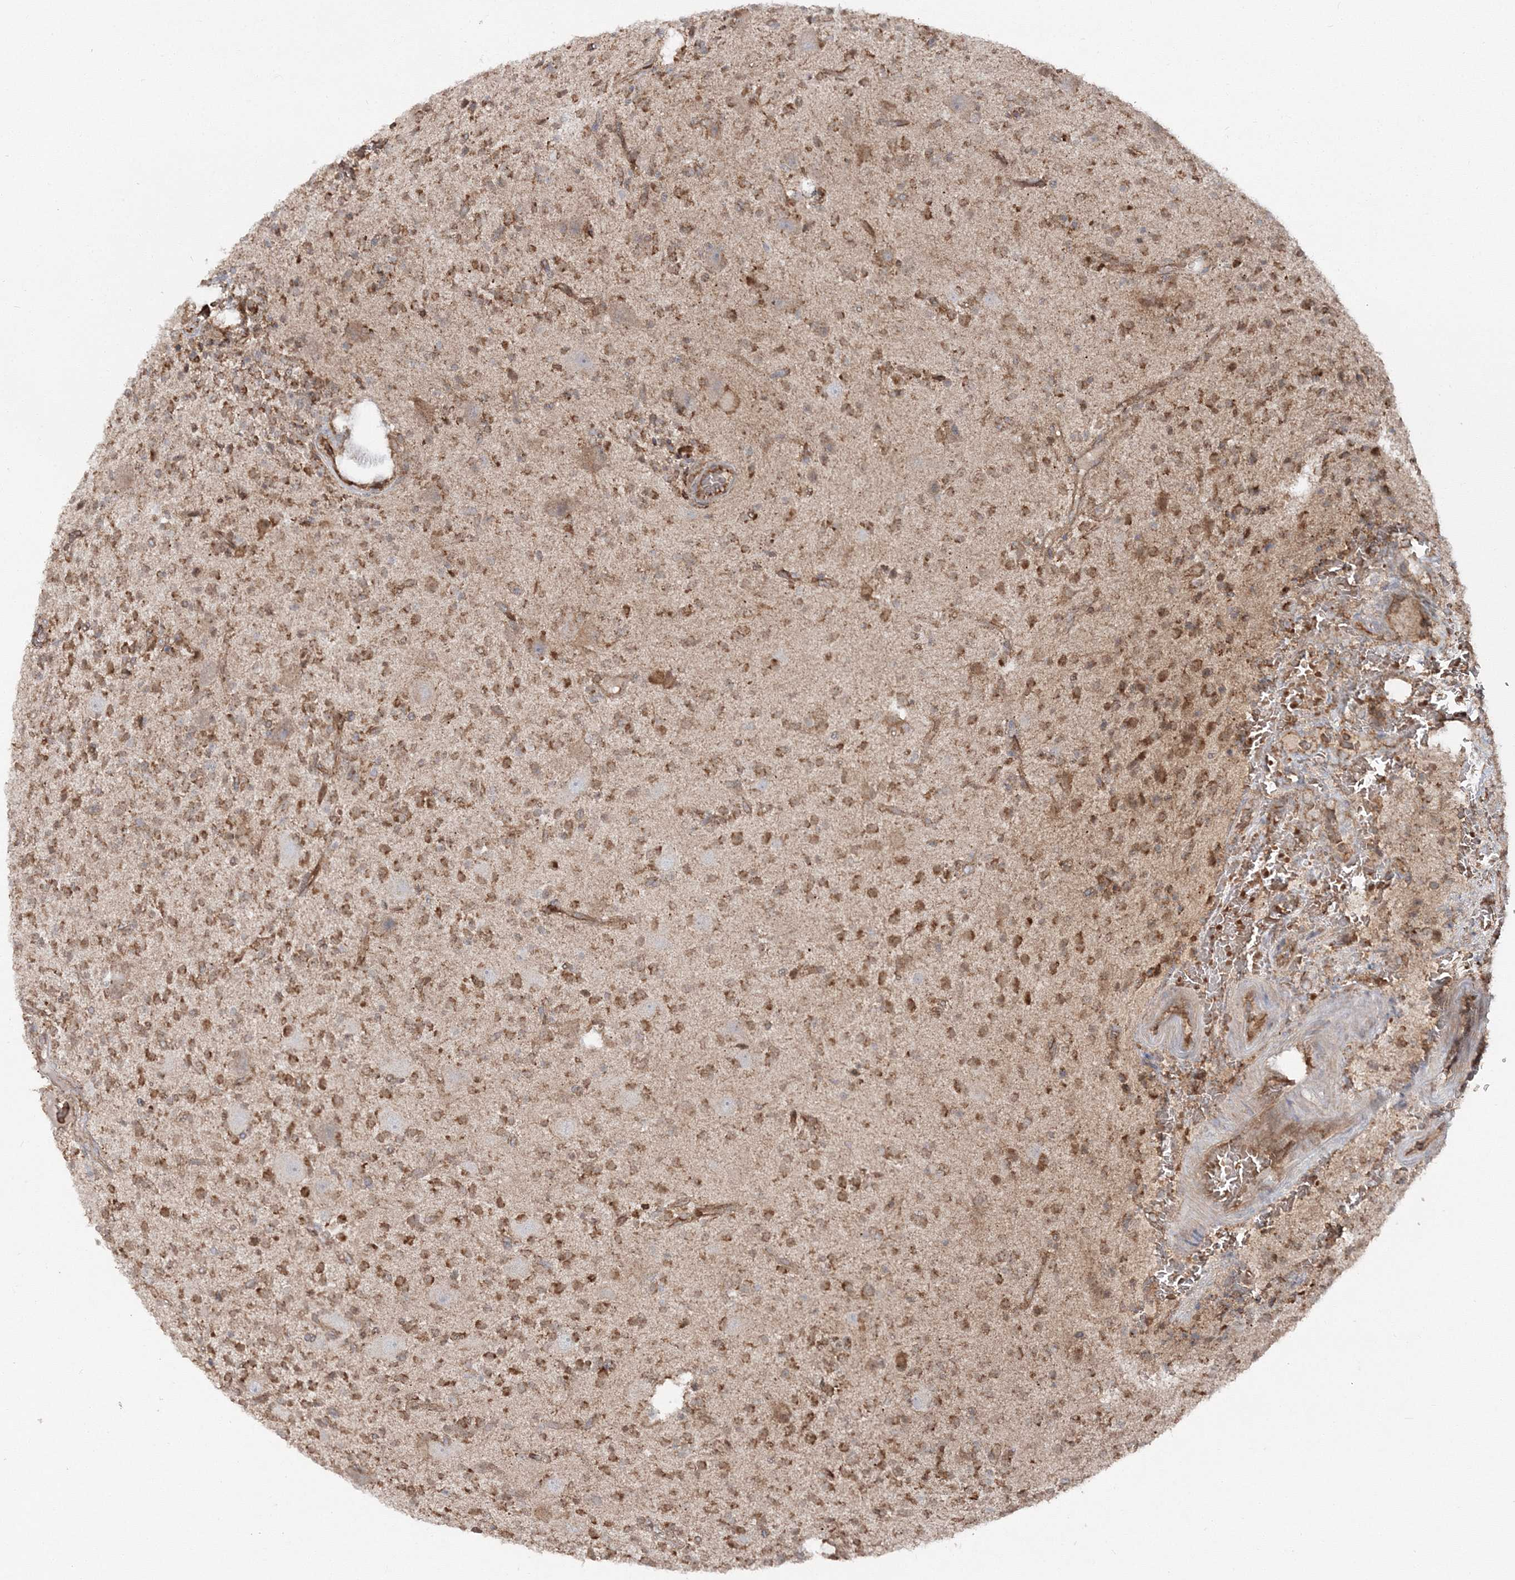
{"staining": {"intensity": "moderate", "quantity": ">75%", "location": "cytoplasmic/membranous"}, "tissue": "glioma", "cell_type": "Tumor cells", "image_type": "cancer", "snomed": [{"axis": "morphology", "description": "Glioma, malignant, High grade"}, {"axis": "topography", "description": "Brain"}], "caption": "This micrograph exhibits immunohistochemistry (IHC) staining of human glioma, with medium moderate cytoplasmic/membranous positivity in about >75% of tumor cells.", "gene": "PCBD2", "patient": {"sex": "male", "age": 34}}